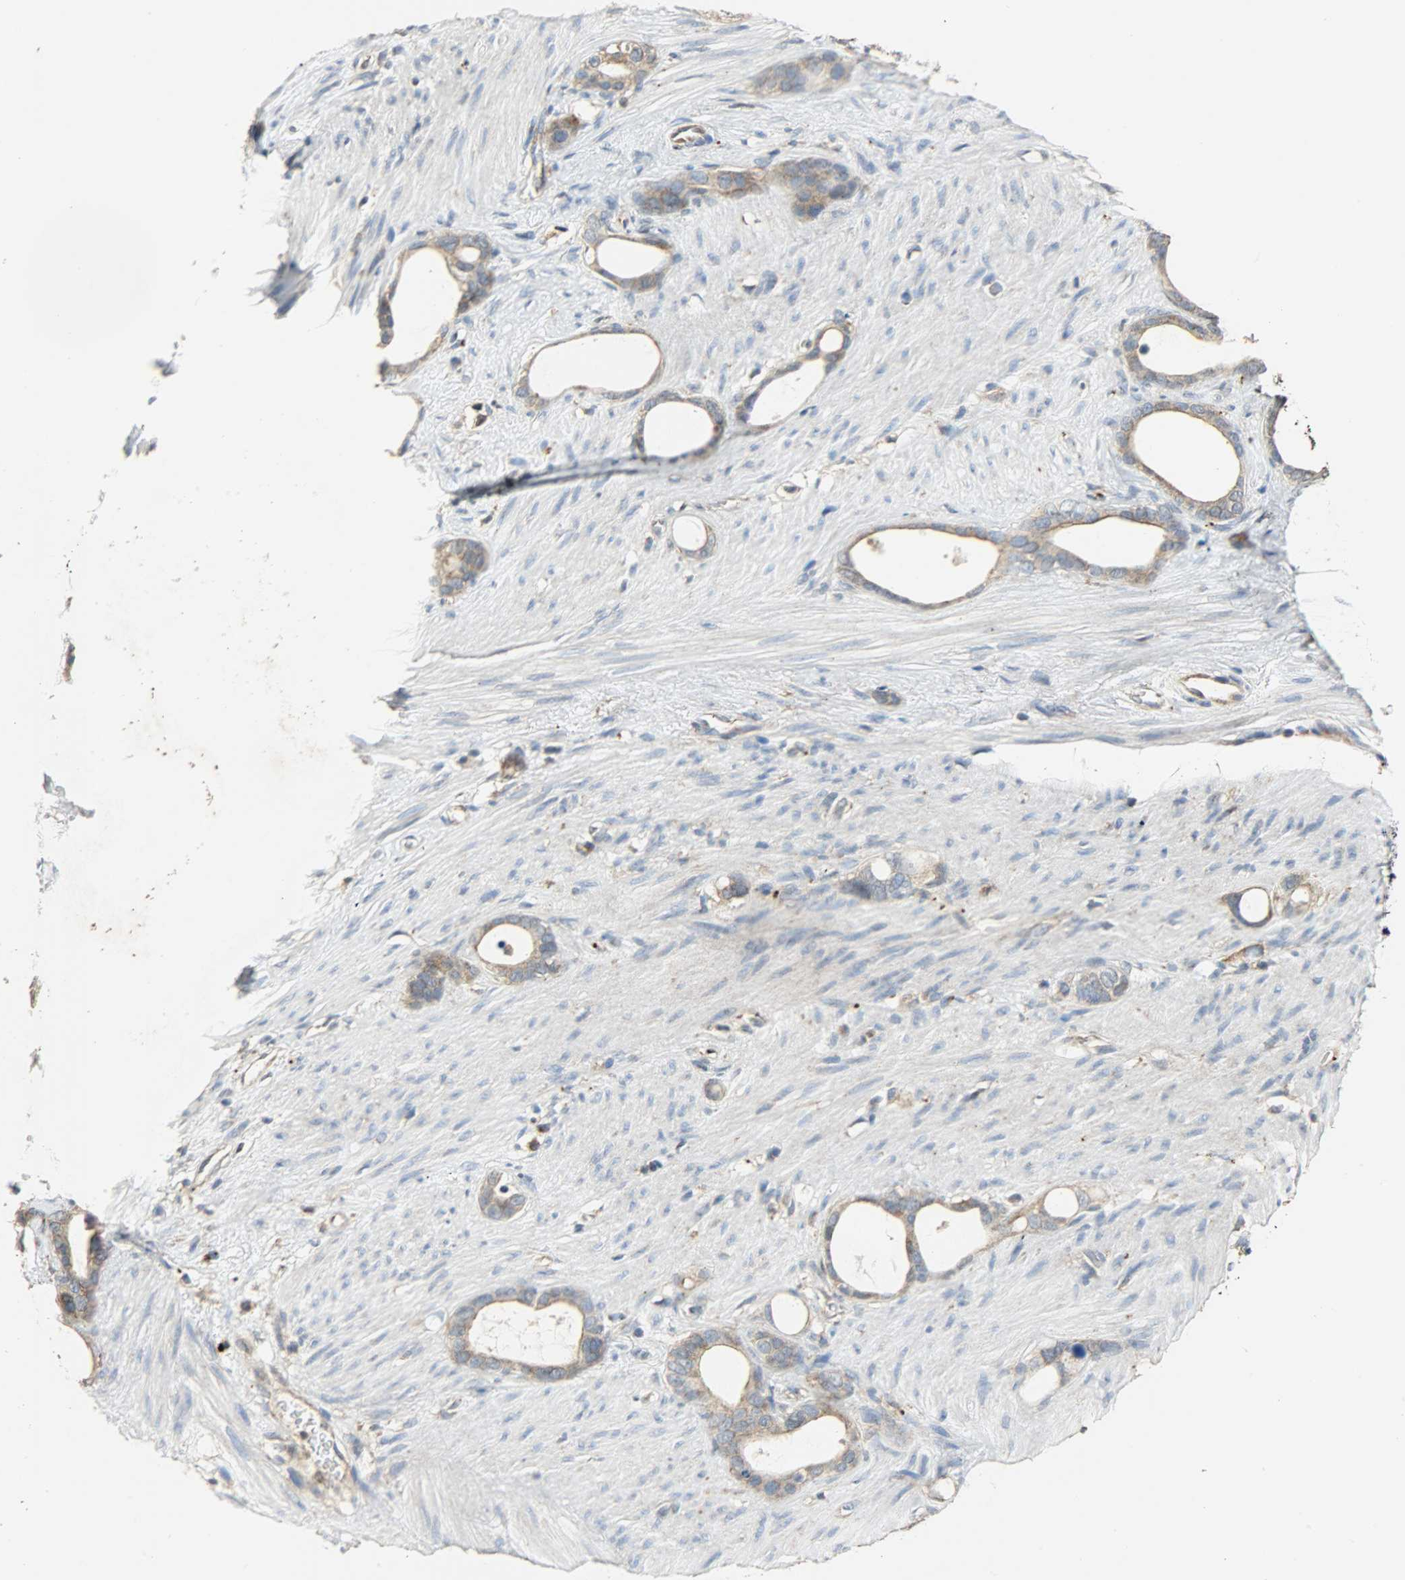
{"staining": {"intensity": "moderate", "quantity": ">75%", "location": "cytoplasmic/membranous"}, "tissue": "stomach cancer", "cell_type": "Tumor cells", "image_type": "cancer", "snomed": [{"axis": "morphology", "description": "Adenocarcinoma, NOS"}, {"axis": "topography", "description": "Stomach"}], "caption": "This is an image of immunohistochemistry (IHC) staining of adenocarcinoma (stomach), which shows moderate positivity in the cytoplasmic/membranous of tumor cells.", "gene": "GIT2", "patient": {"sex": "female", "age": 75}}